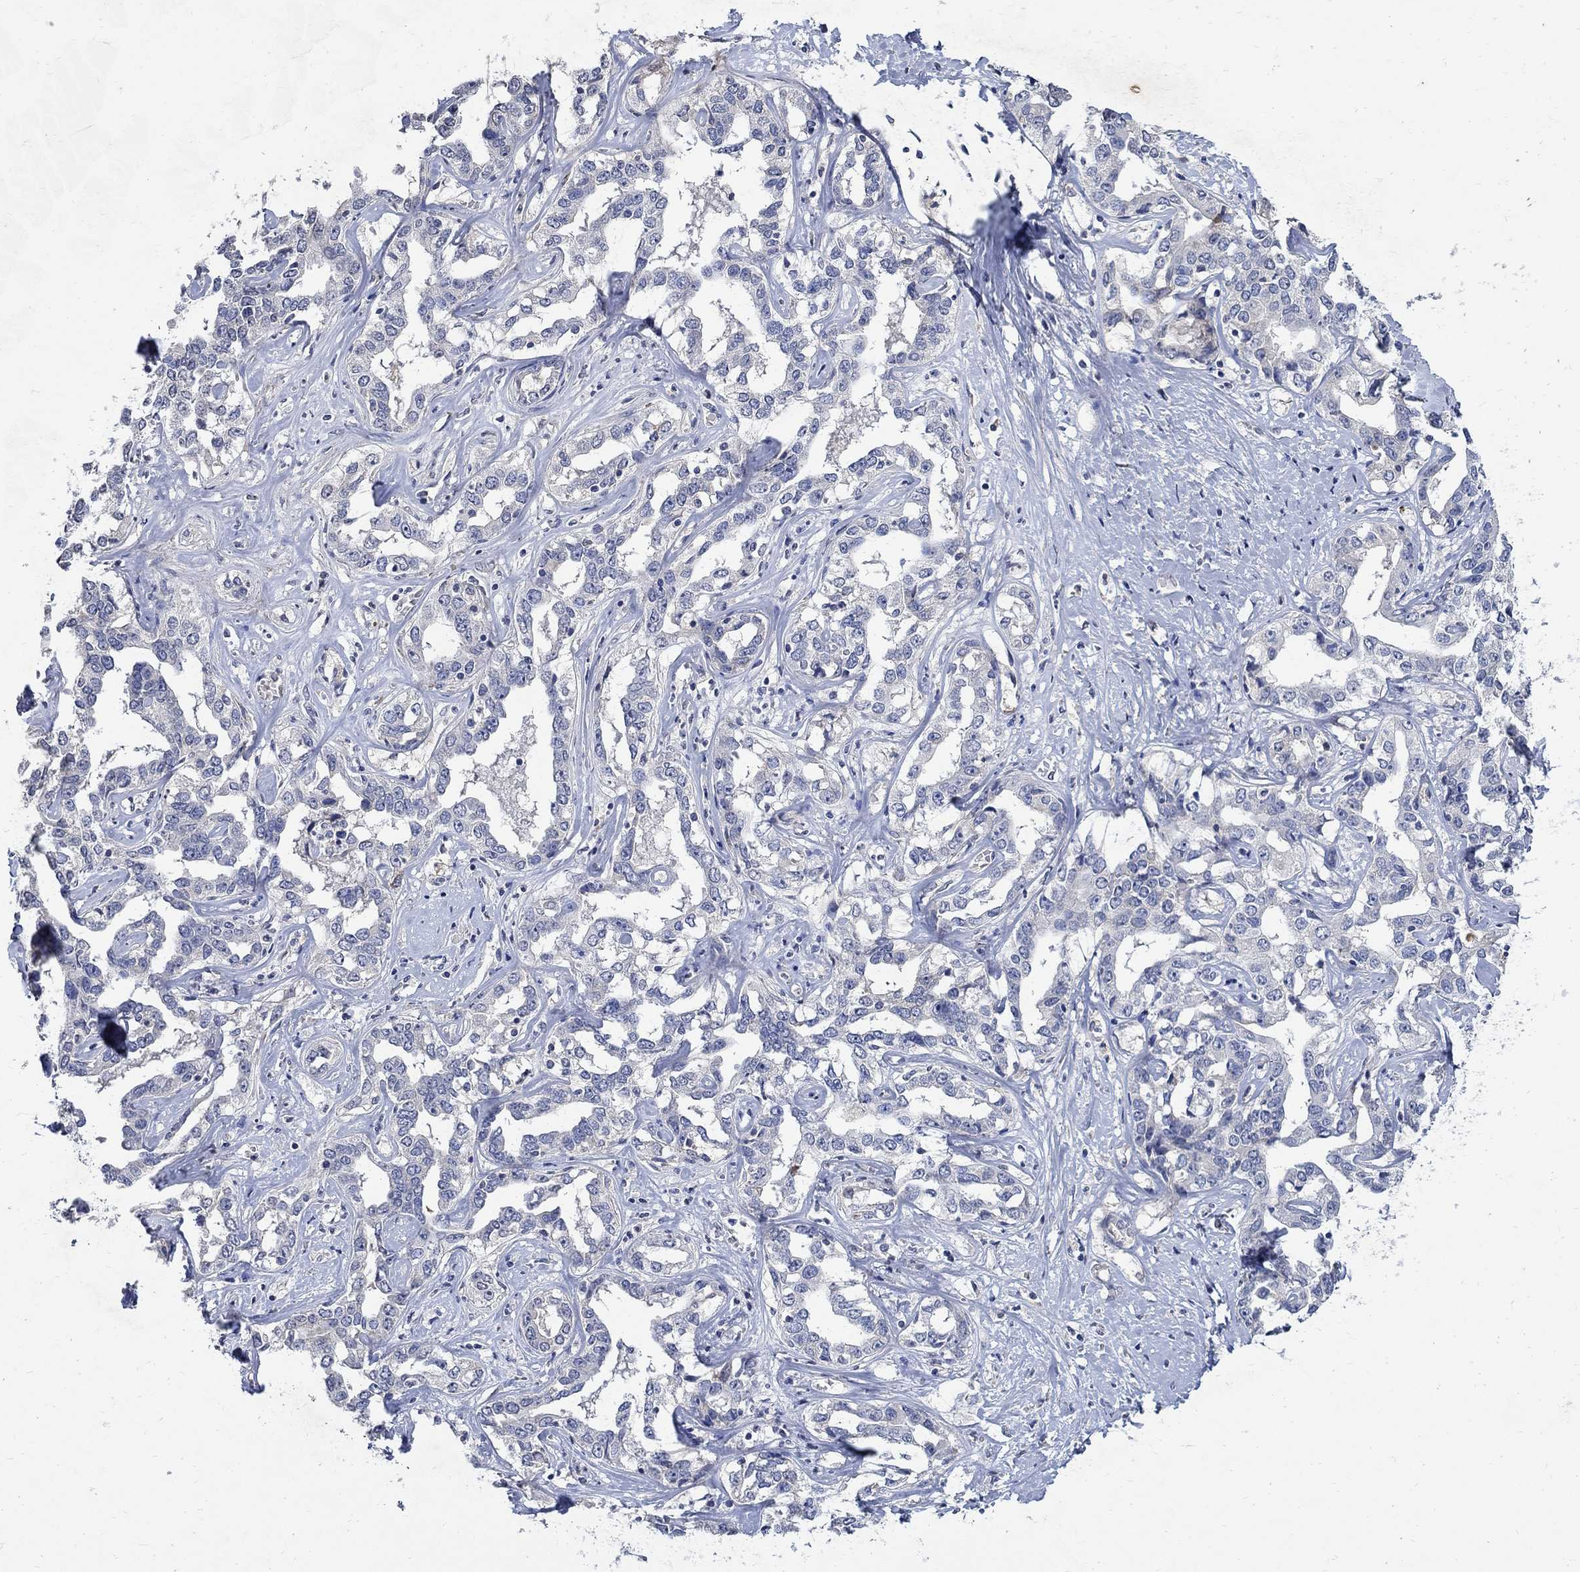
{"staining": {"intensity": "negative", "quantity": "none", "location": "none"}, "tissue": "liver cancer", "cell_type": "Tumor cells", "image_type": "cancer", "snomed": [{"axis": "morphology", "description": "Cholangiocarcinoma"}, {"axis": "topography", "description": "Liver"}], "caption": "An immunohistochemistry photomicrograph of liver cancer is shown. There is no staining in tumor cells of liver cancer. (Stains: DAB IHC with hematoxylin counter stain, Microscopy: brightfield microscopy at high magnification).", "gene": "TMEM169", "patient": {"sex": "male", "age": 59}}